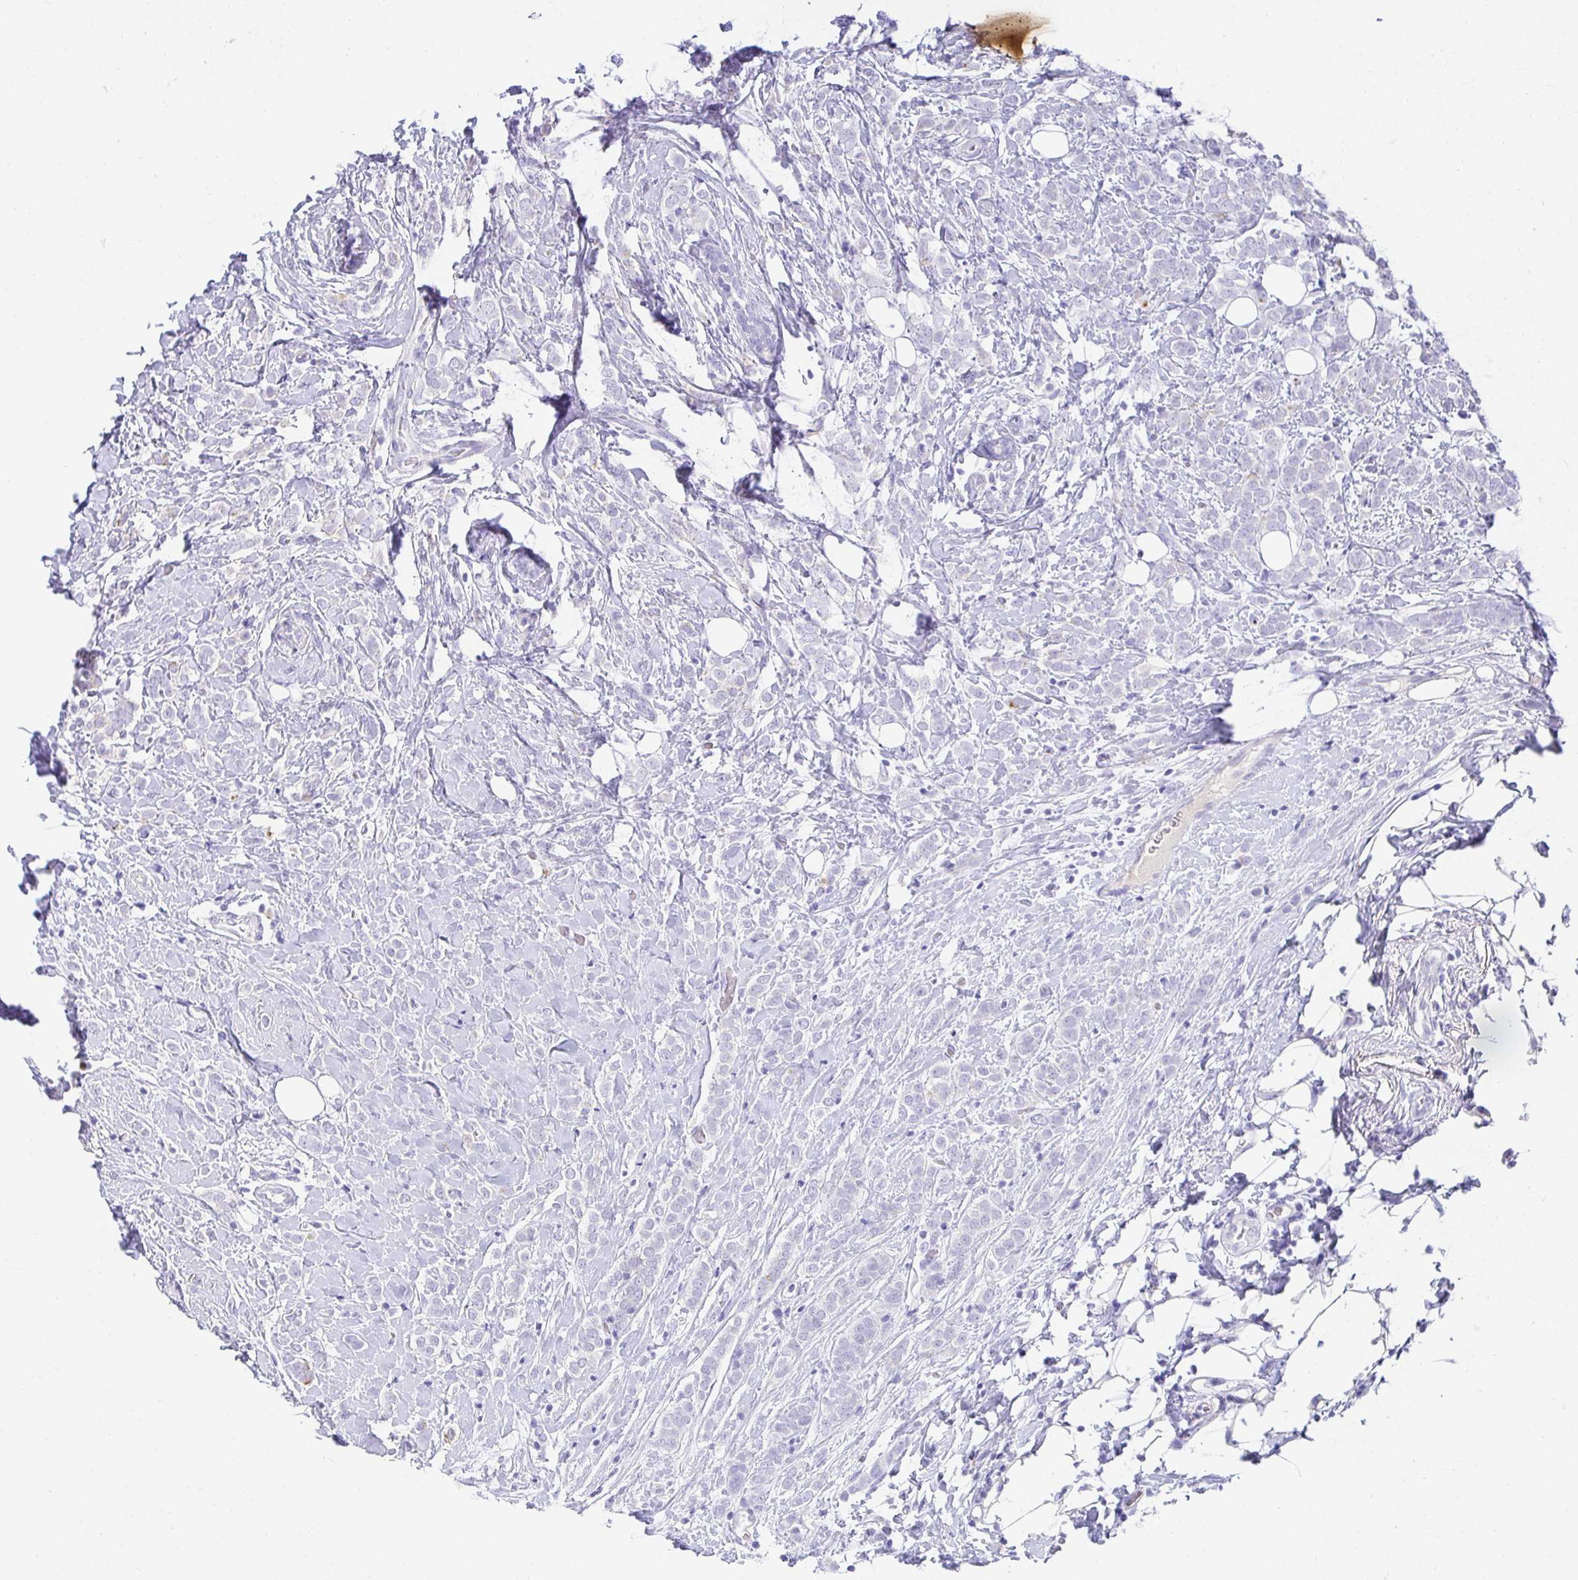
{"staining": {"intensity": "negative", "quantity": "none", "location": "none"}, "tissue": "breast cancer", "cell_type": "Tumor cells", "image_type": "cancer", "snomed": [{"axis": "morphology", "description": "Lobular carcinoma"}, {"axis": "topography", "description": "Breast"}], "caption": "A photomicrograph of breast lobular carcinoma stained for a protein reveals no brown staining in tumor cells.", "gene": "CHAT", "patient": {"sex": "female", "age": 49}}